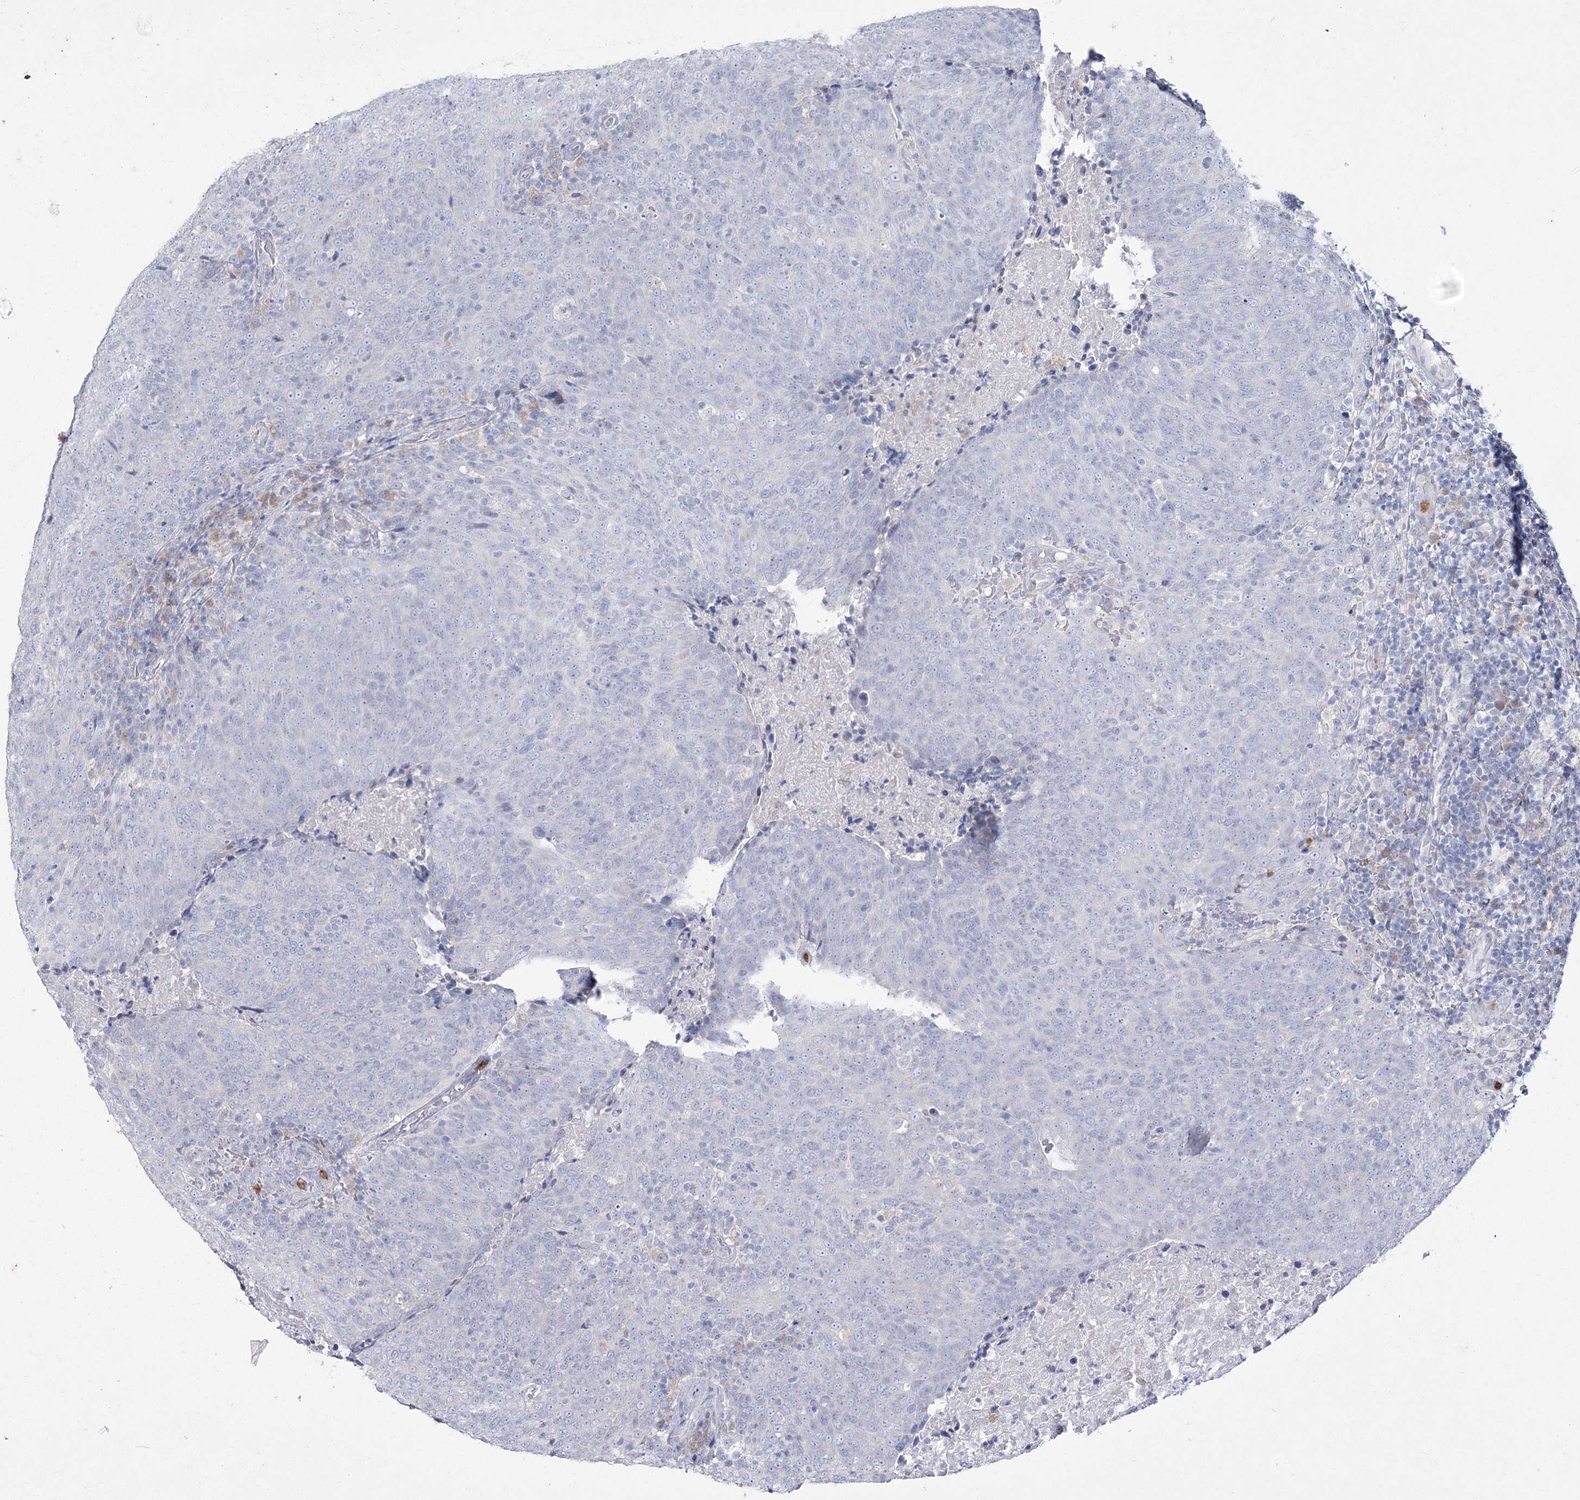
{"staining": {"intensity": "negative", "quantity": "none", "location": "none"}, "tissue": "head and neck cancer", "cell_type": "Tumor cells", "image_type": "cancer", "snomed": [{"axis": "morphology", "description": "Squamous cell carcinoma, NOS"}, {"axis": "morphology", "description": "Squamous cell carcinoma, metastatic, NOS"}, {"axis": "topography", "description": "Lymph node"}, {"axis": "topography", "description": "Head-Neck"}], "caption": "Image shows no significant protein staining in tumor cells of head and neck cancer.", "gene": "NIPAL4", "patient": {"sex": "male", "age": 62}}